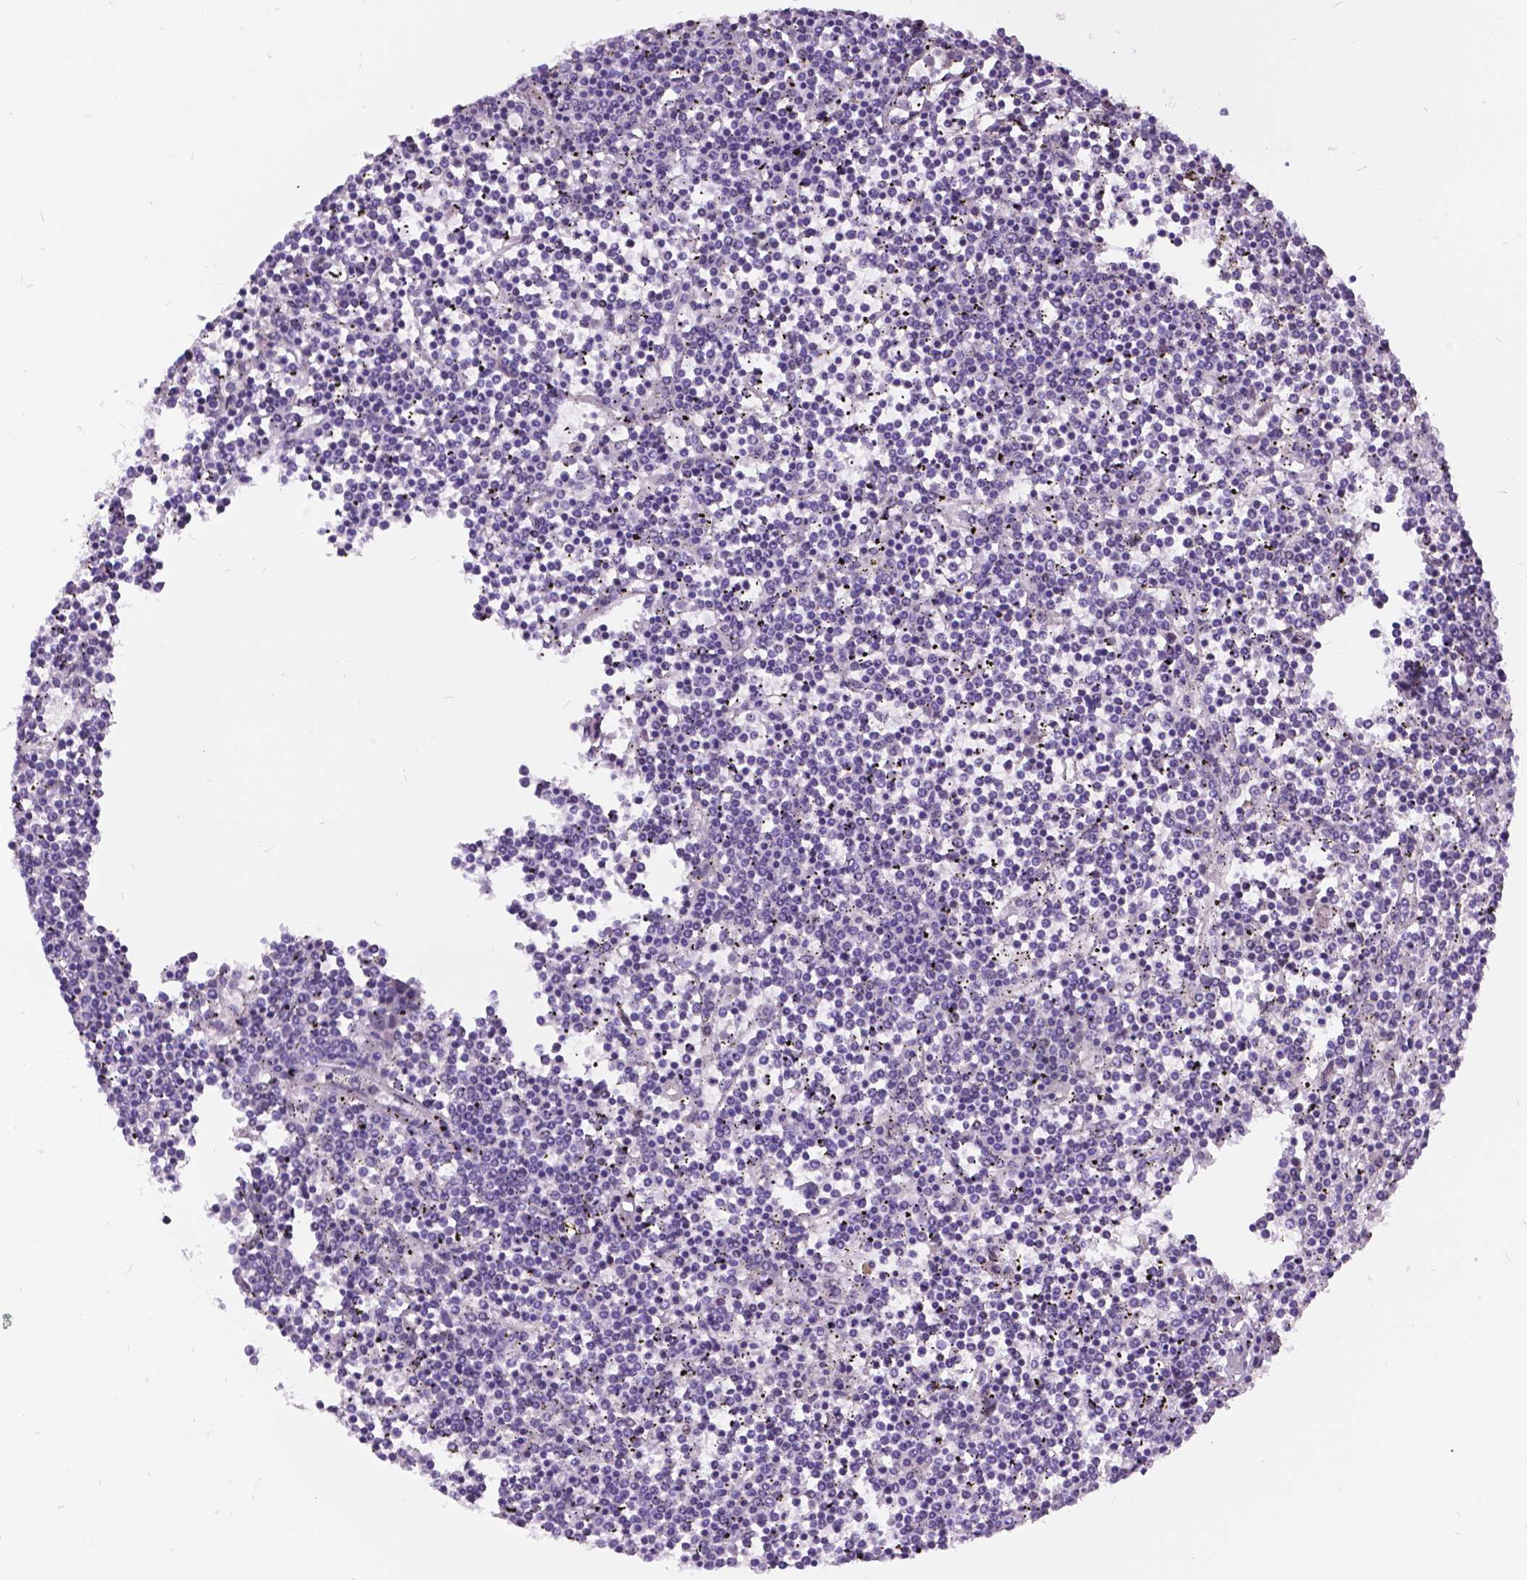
{"staining": {"intensity": "negative", "quantity": "none", "location": "none"}, "tissue": "lymphoma", "cell_type": "Tumor cells", "image_type": "cancer", "snomed": [{"axis": "morphology", "description": "Malignant lymphoma, non-Hodgkin's type, Low grade"}, {"axis": "topography", "description": "Spleen"}], "caption": "IHC photomicrograph of lymphoma stained for a protein (brown), which exhibits no positivity in tumor cells.", "gene": "DPF3", "patient": {"sex": "female", "age": 19}}